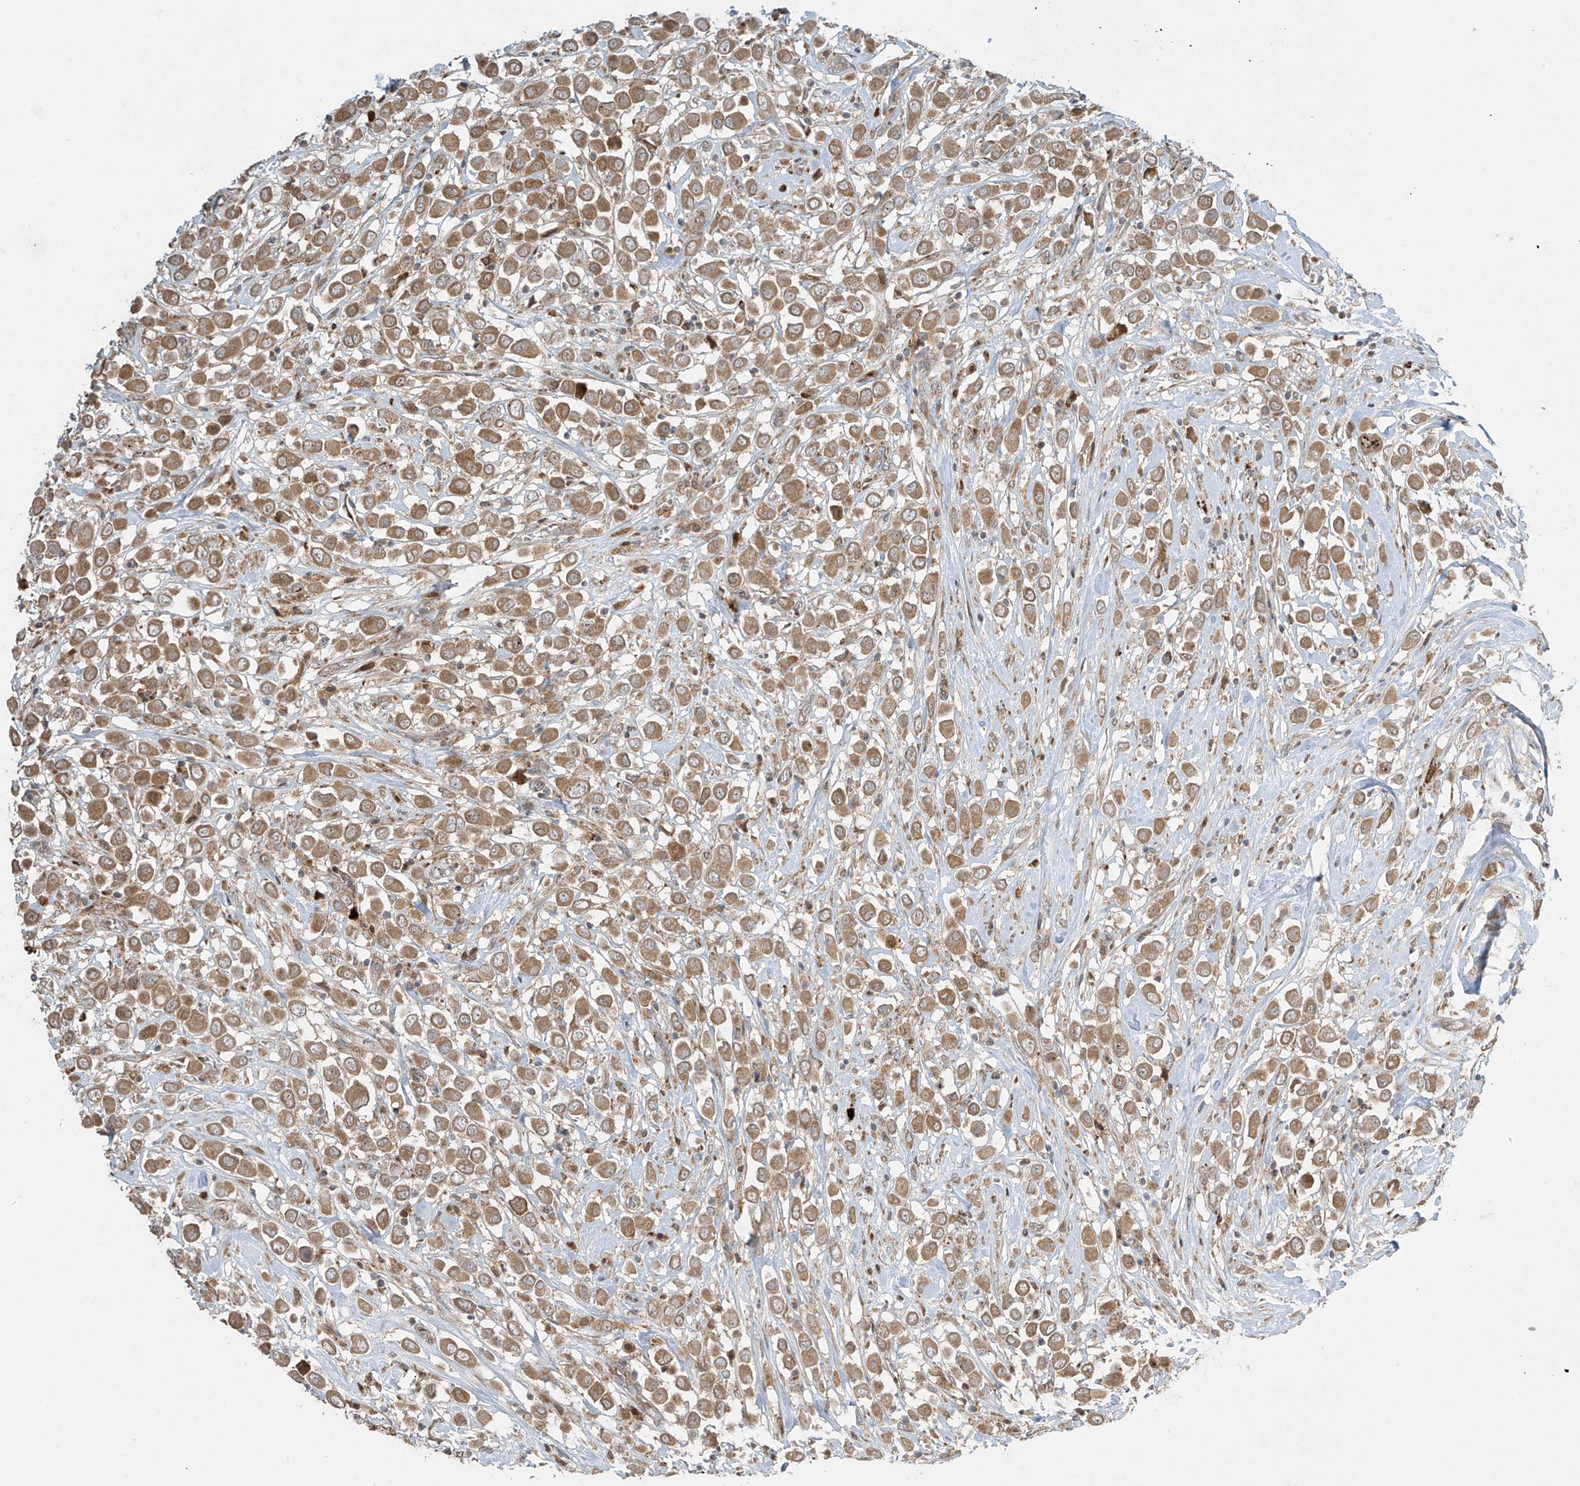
{"staining": {"intensity": "moderate", "quantity": ">75%", "location": "cytoplasmic/membranous"}, "tissue": "breast cancer", "cell_type": "Tumor cells", "image_type": "cancer", "snomed": [{"axis": "morphology", "description": "Duct carcinoma"}, {"axis": "topography", "description": "Breast"}], "caption": "Immunohistochemistry micrograph of neoplastic tissue: breast cancer (invasive ductal carcinoma) stained using immunohistochemistry displays medium levels of moderate protein expression localized specifically in the cytoplasmic/membranous of tumor cells, appearing as a cytoplasmic/membranous brown color.", "gene": "PPAT", "patient": {"sex": "female", "age": 61}}